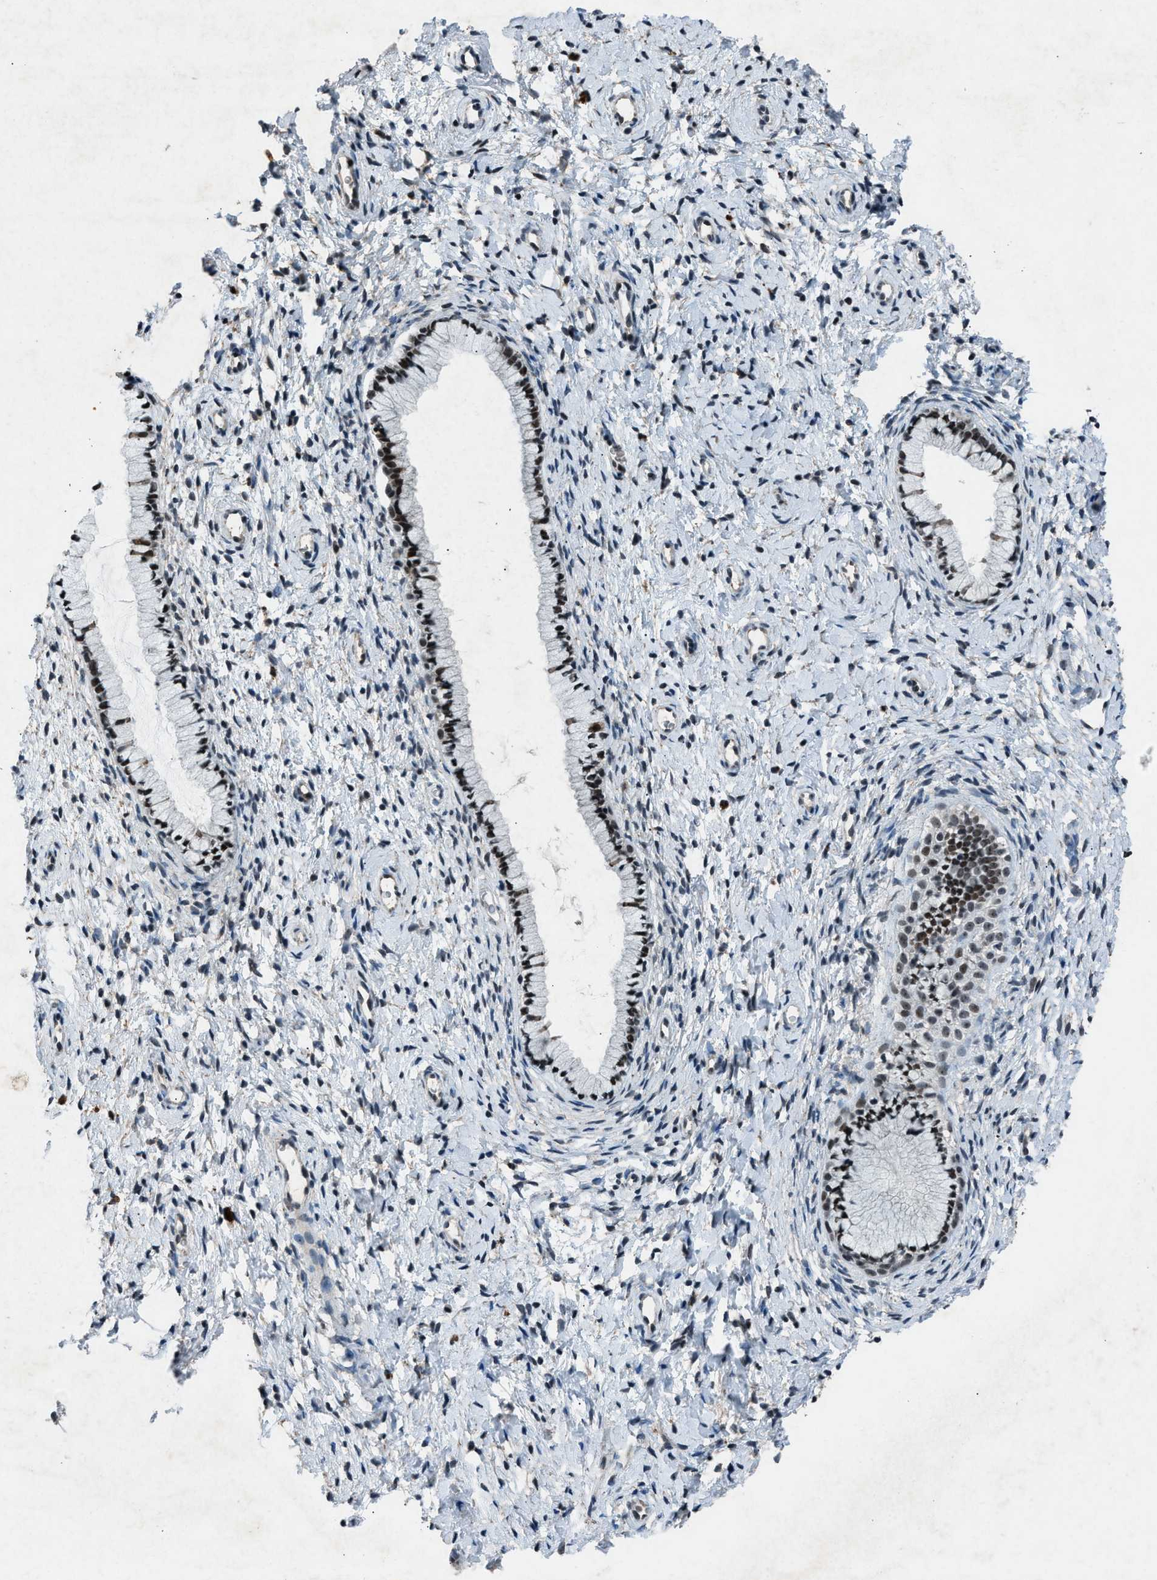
{"staining": {"intensity": "moderate", "quantity": ">75%", "location": "nuclear"}, "tissue": "cervix", "cell_type": "Glandular cells", "image_type": "normal", "snomed": [{"axis": "morphology", "description": "Normal tissue, NOS"}, {"axis": "topography", "description": "Cervix"}], "caption": "Immunohistochemistry photomicrograph of unremarkable cervix stained for a protein (brown), which displays medium levels of moderate nuclear staining in about >75% of glandular cells.", "gene": "ADCY1", "patient": {"sex": "female", "age": 72}}